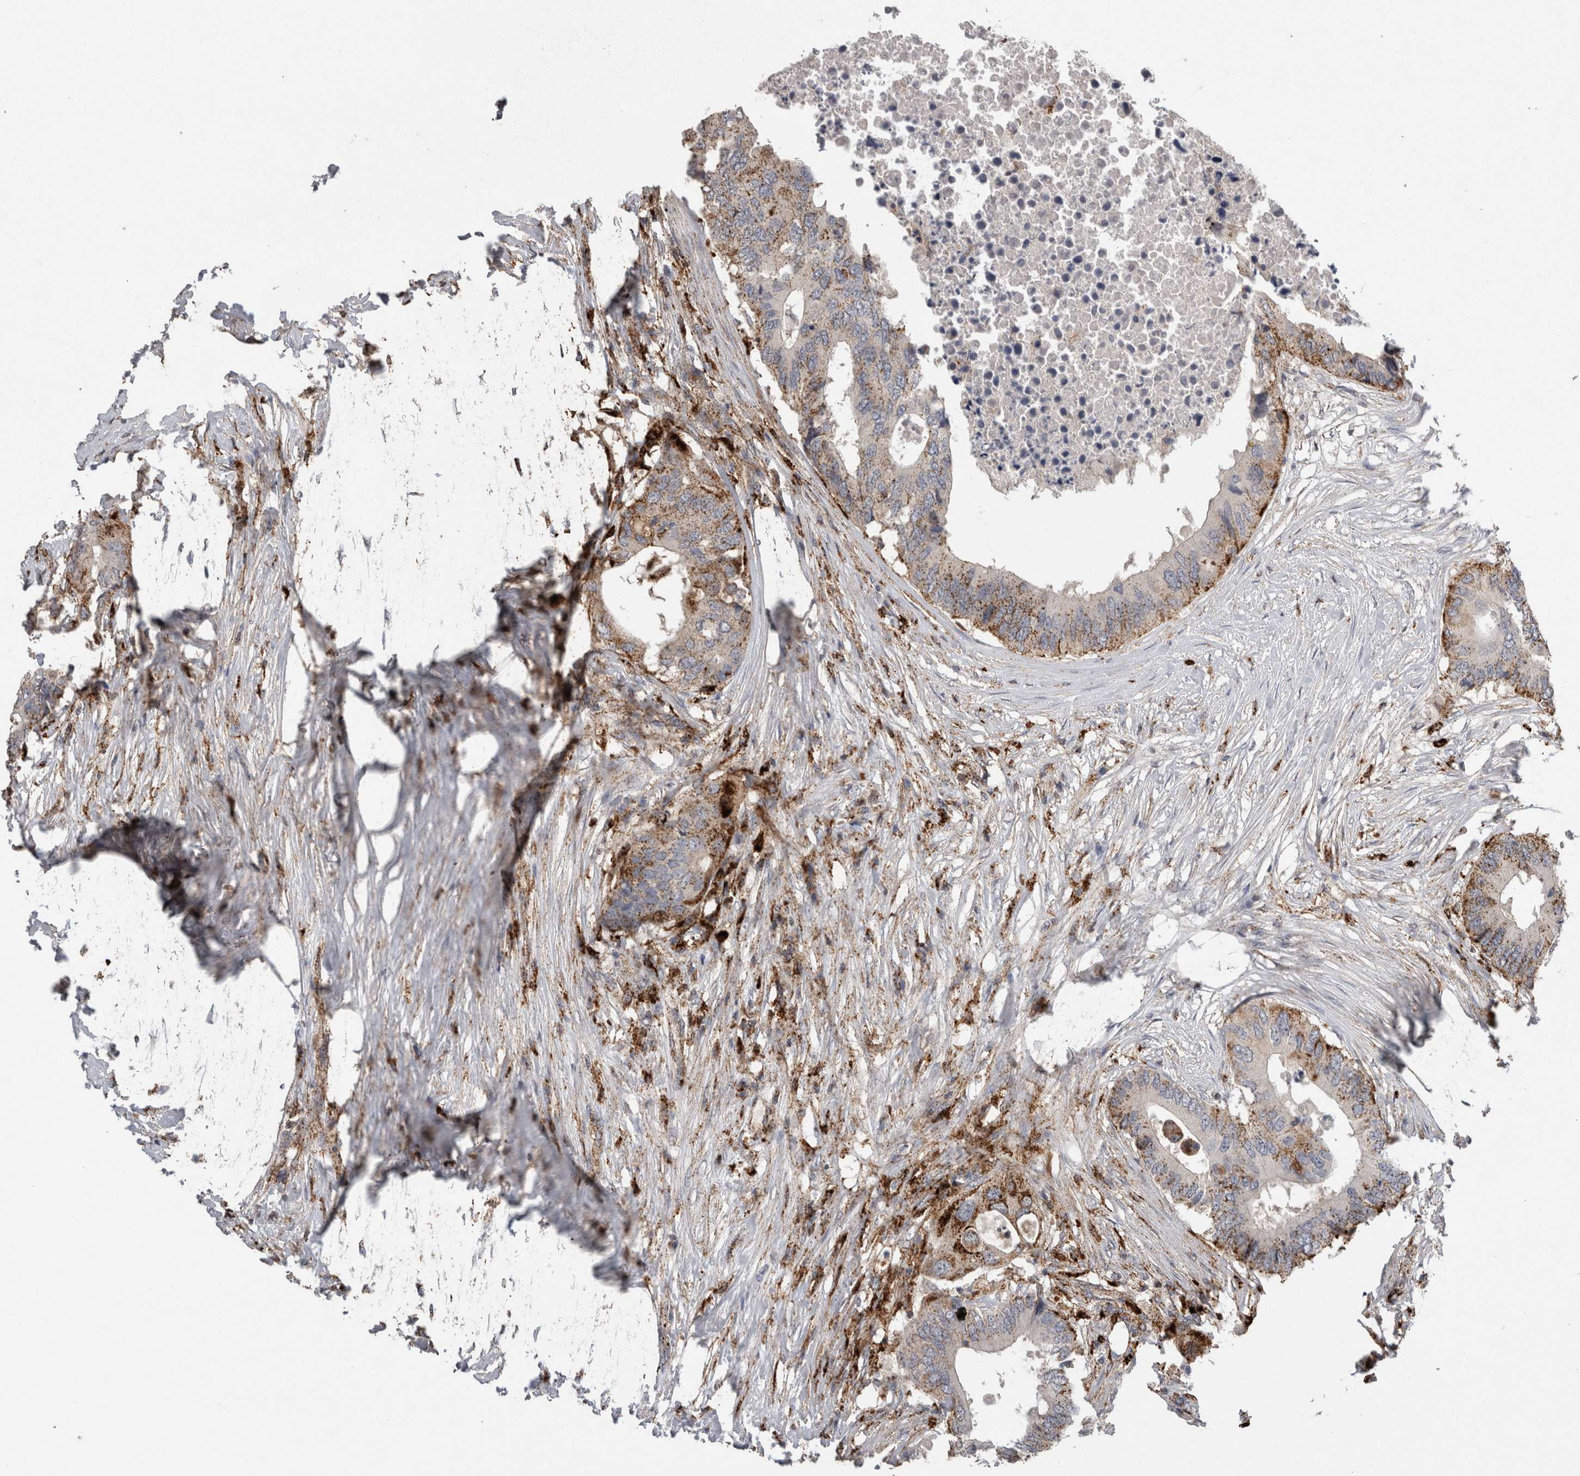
{"staining": {"intensity": "moderate", "quantity": ">75%", "location": "cytoplasmic/membranous"}, "tissue": "colorectal cancer", "cell_type": "Tumor cells", "image_type": "cancer", "snomed": [{"axis": "morphology", "description": "Adenocarcinoma, NOS"}, {"axis": "topography", "description": "Colon"}], "caption": "Colorectal adenocarcinoma stained for a protein (brown) exhibits moderate cytoplasmic/membranous positive staining in about >75% of tumor cells.", "gene": "CTSZ", "patient": {"sex": "male", "age": 71}}